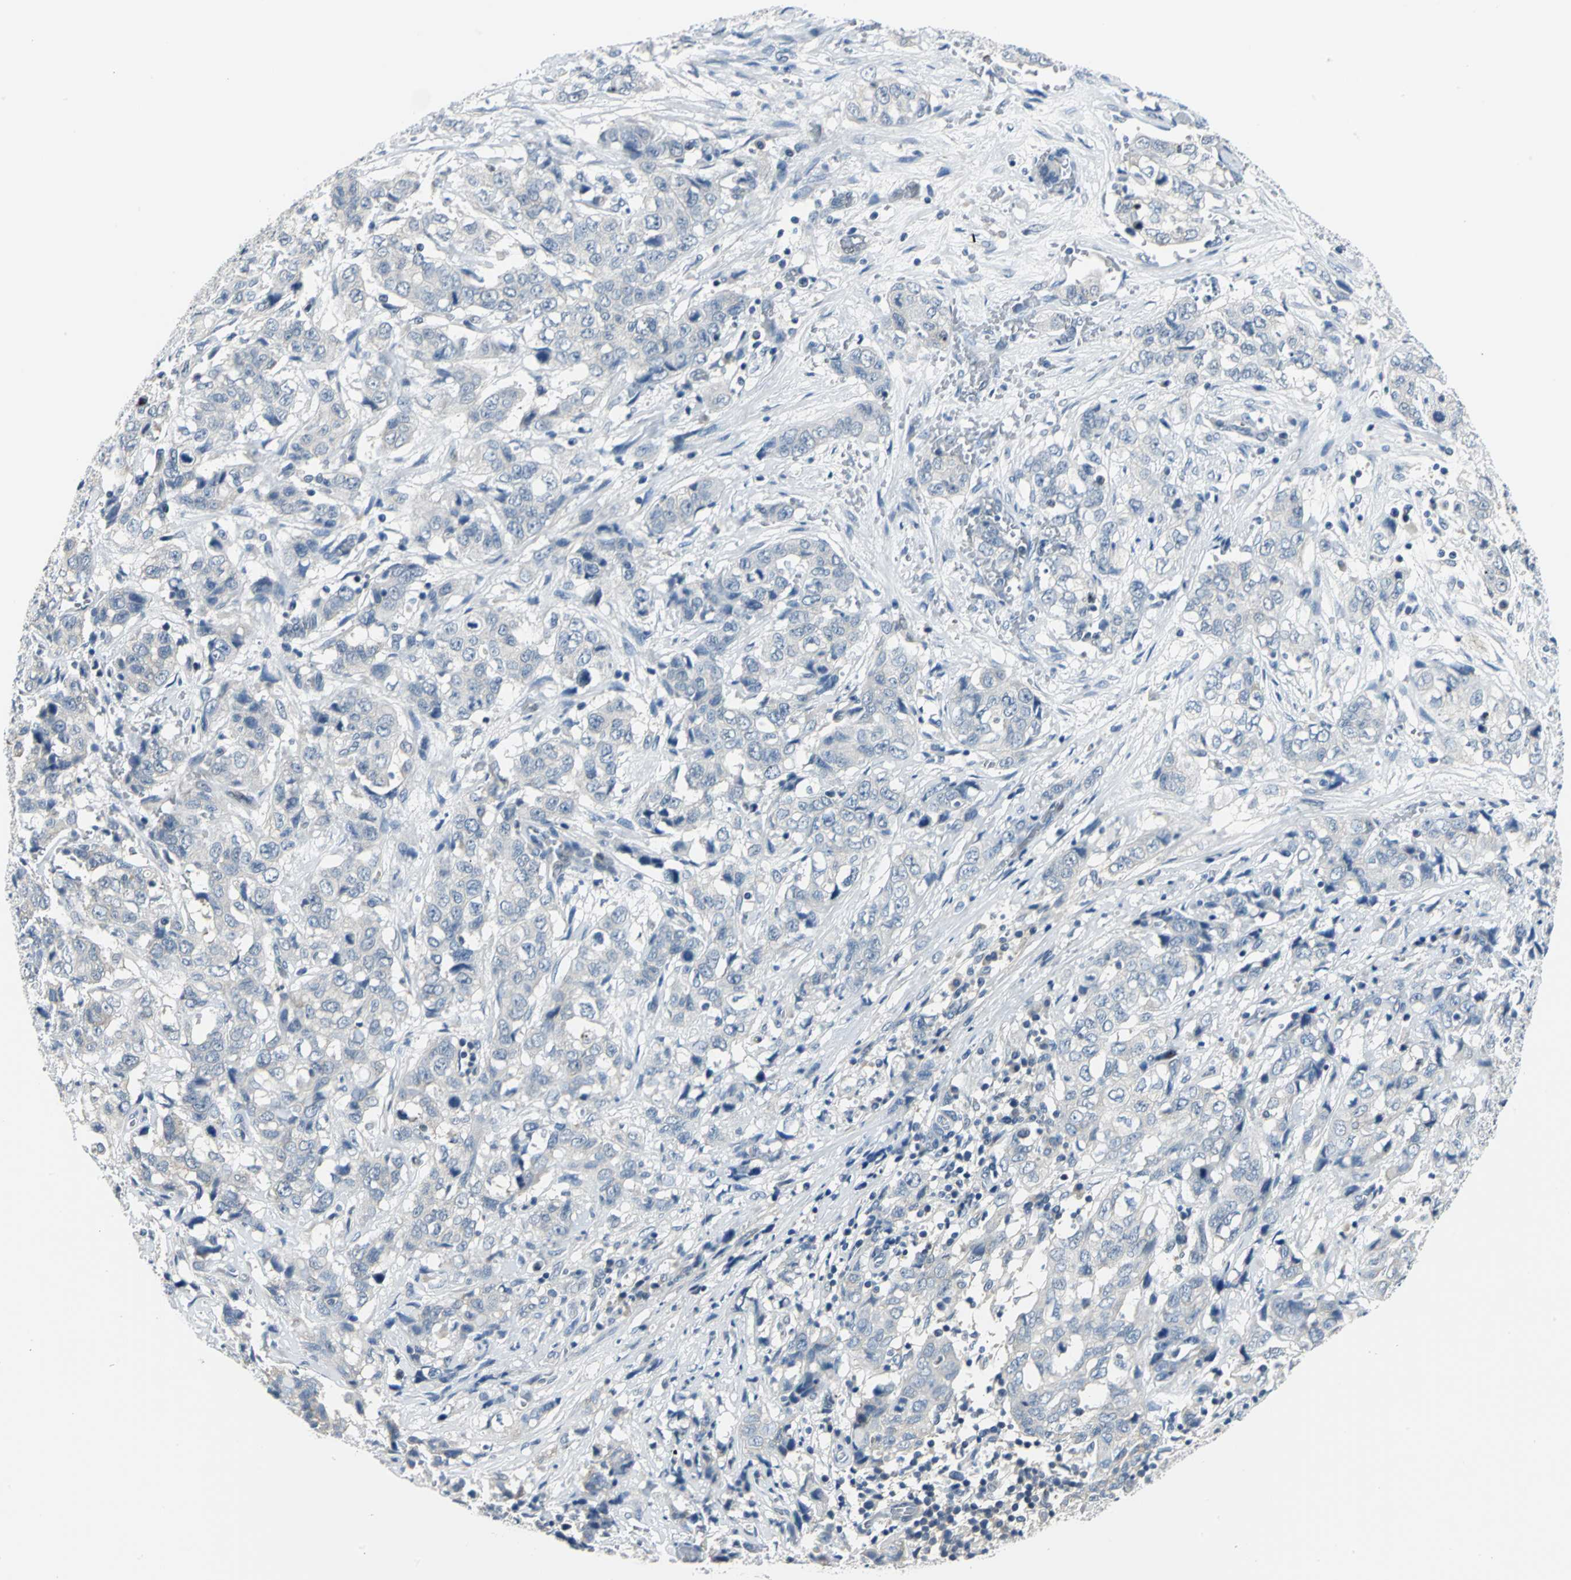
{"staining": {"intensity": "negative", "quantity": "none", "location": "none"}, "tissue": "stomach cancer", "cell_type": "Tumor cells", "image_type": "cancer", "snomed": [{"axis": "morphology", "description": "Adenocarcinoma, NOS"}, {"axis": "topography", "description": "Stomach"}], "caption": "The photomicrograph demonstrates no staining of tumor cells in stomach adenocarcinoma. (Stains: DAB immunohistochemistry with hematoxylin counter stain, Microscopy: brightfield microscopy at high magnification).", "gene": "ZNF415", "patient": {"sex": "male", "age": 48}}